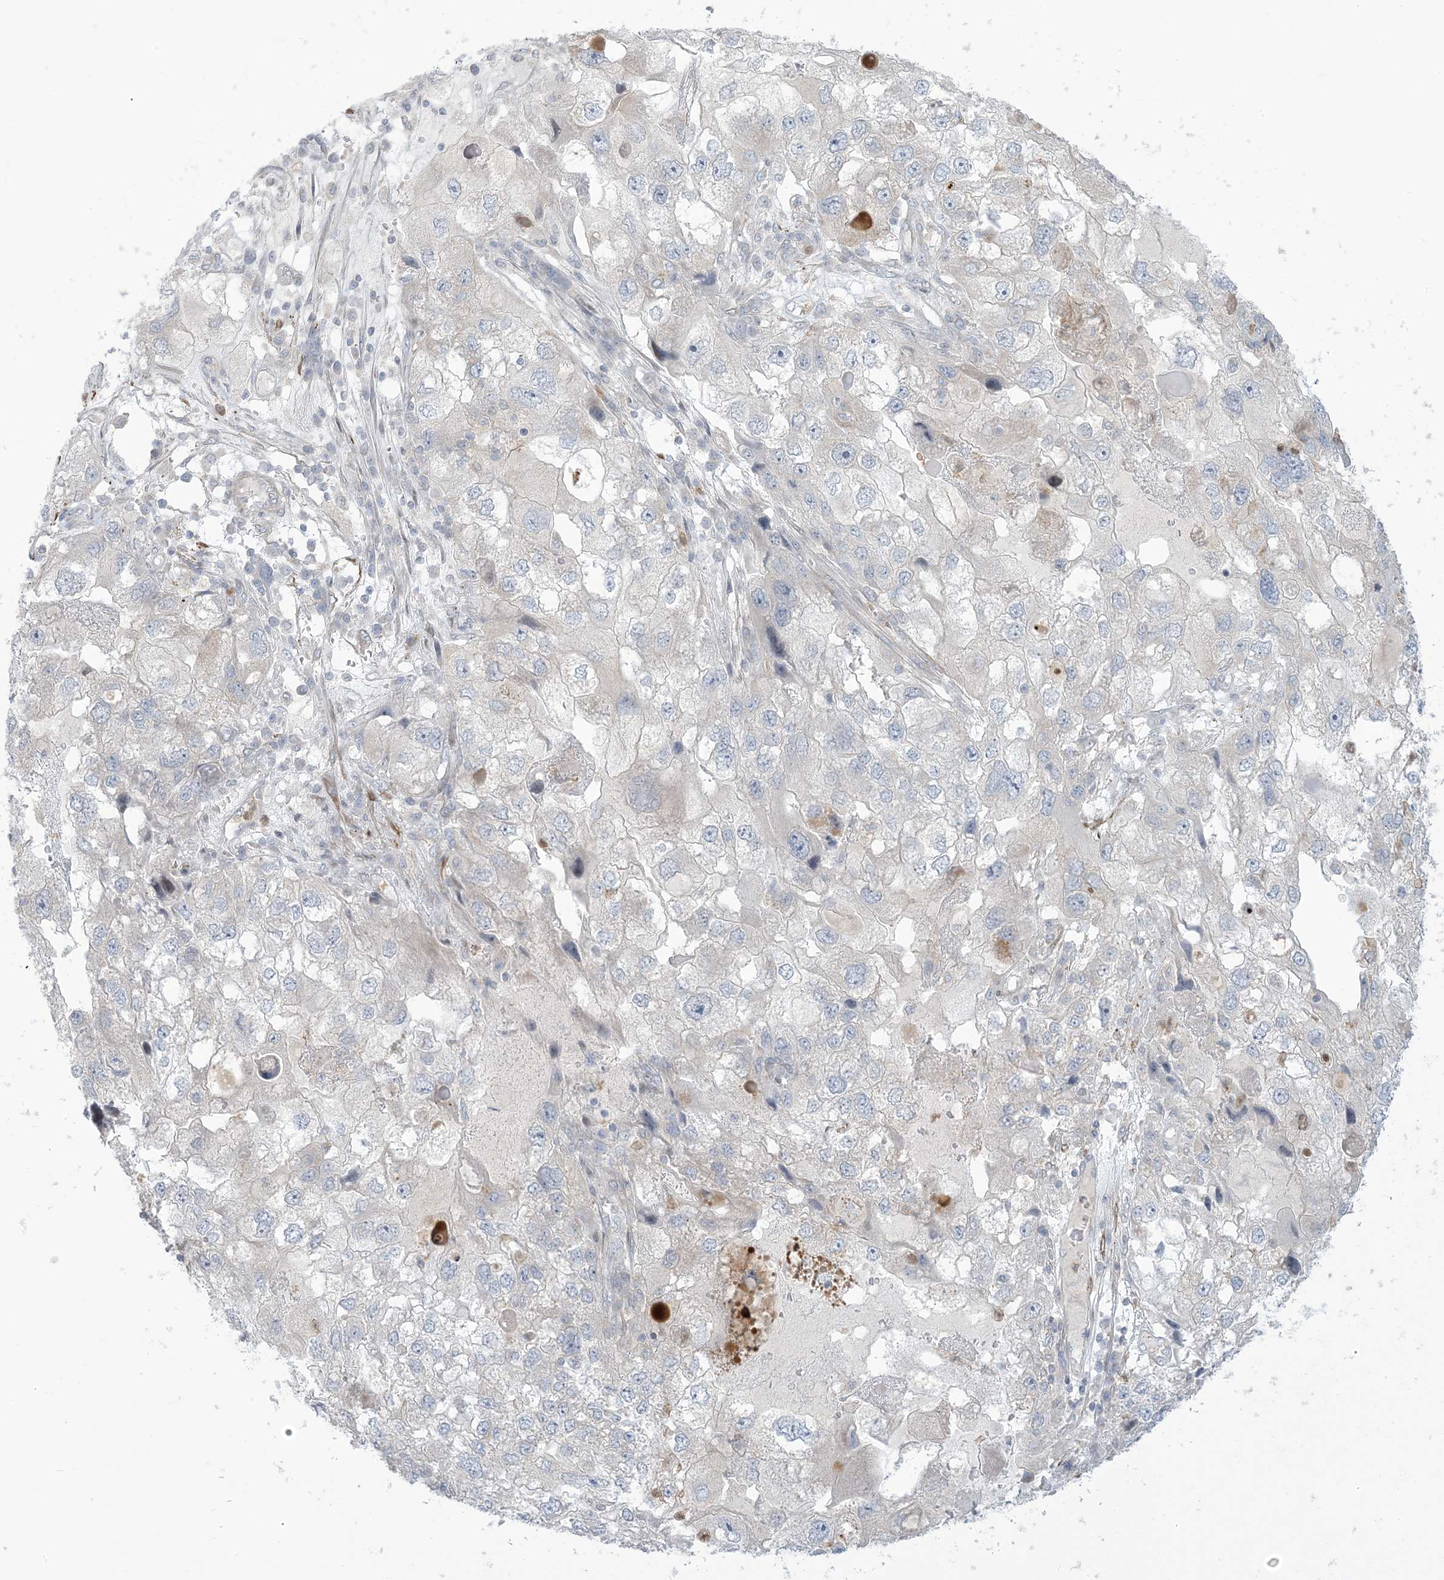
{"staining": {"intensity": "negative", "quantity": "none", "location": "none"}, "tissue": "endometrial cancer", "cell_type": "Tumor cells", "image_type": "cancer", "snomed": [{"axis": "morphology", "description": "Adenocarcinoma, NOS"}, {"axis": "topography", "description": "Endometrium"}], "caption": "A histopathology image of endometrial cancer stained for a protein demonstrates no brown staining in tumor cells.", "gene": "AFTPH", "patient": {"sex": "female", "age": 49}}